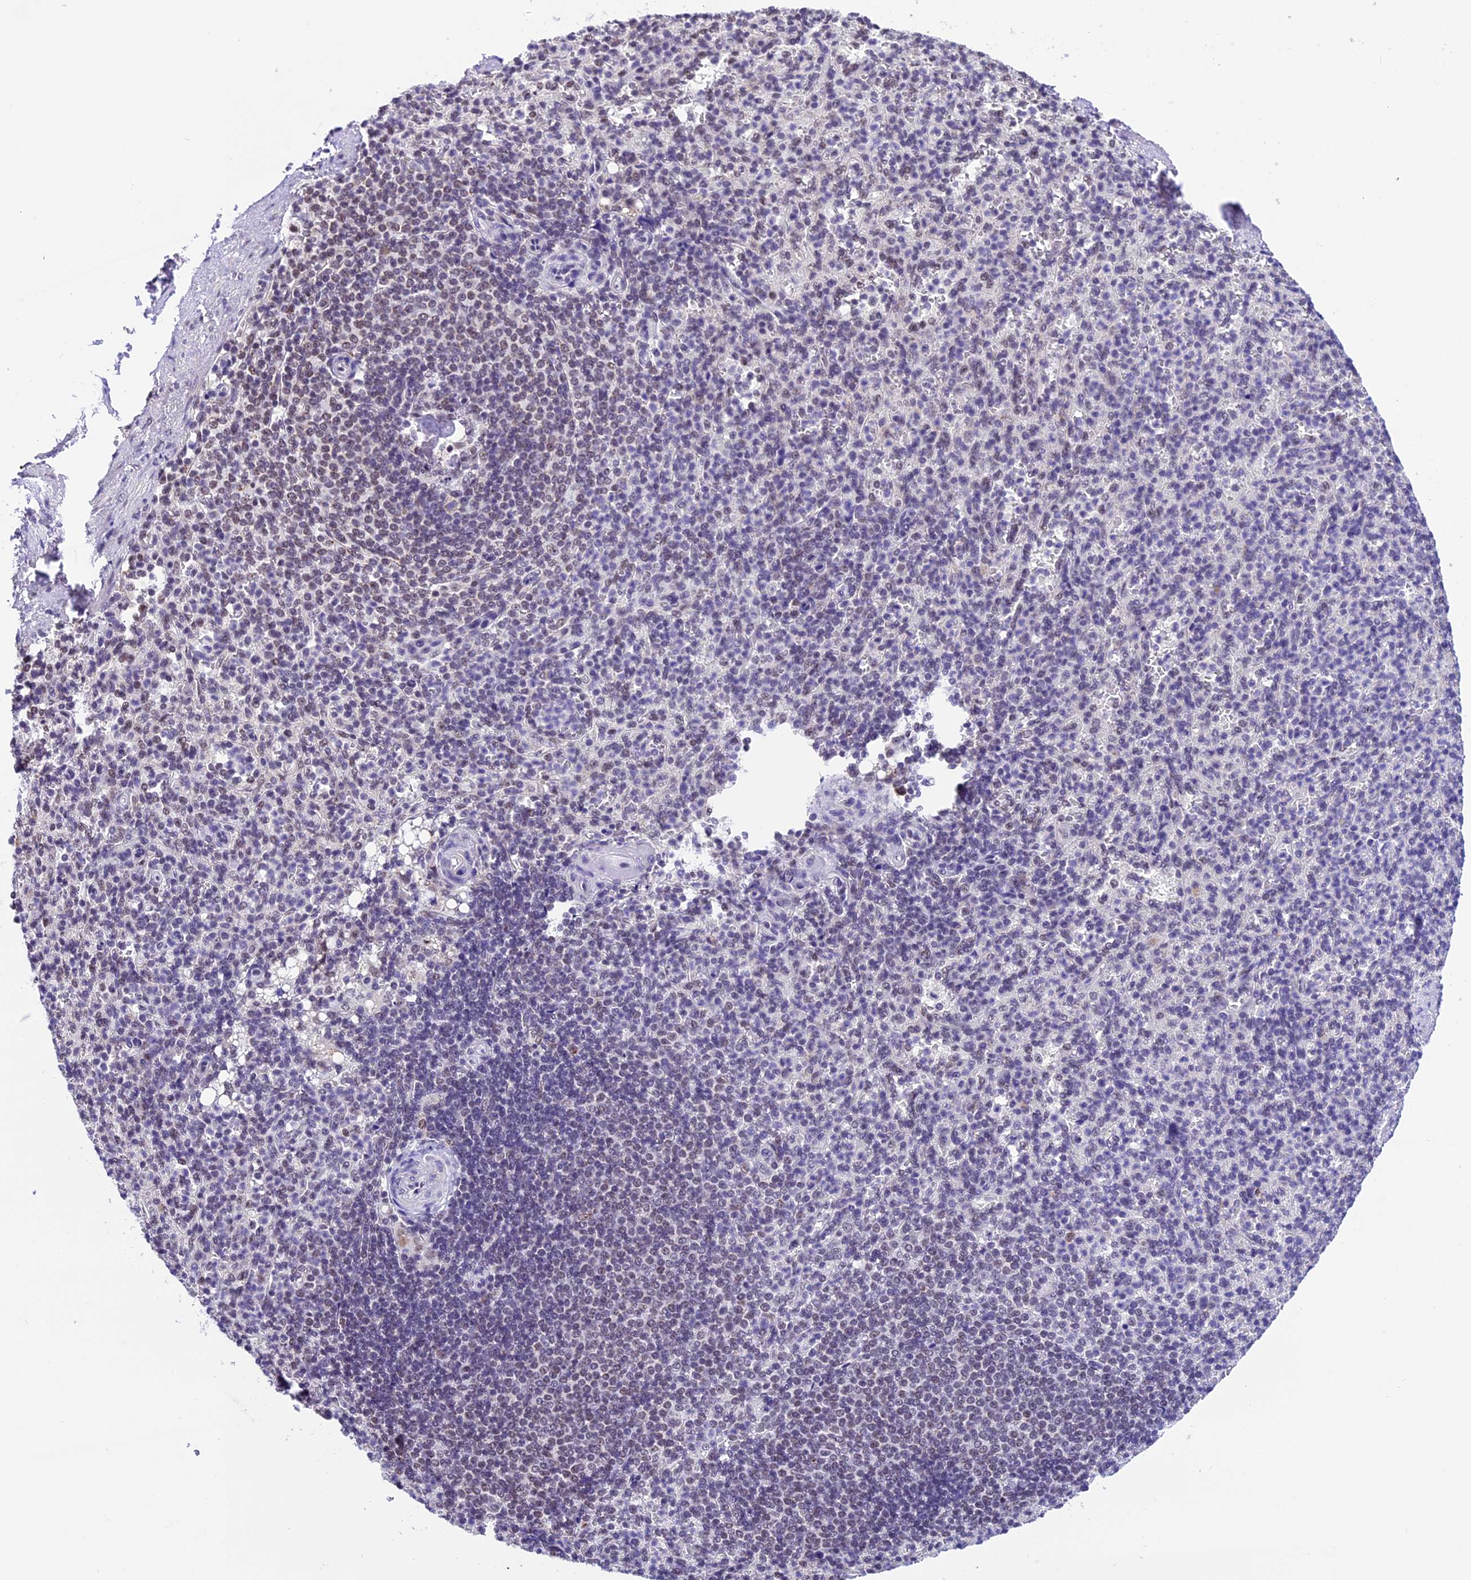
{"staining": {"intensity": "weak", "quantity": "<25%", "location": "nuclear"}, "tissue": "spleen", "cell_type": "Cells in red pulp", "image_type": "normal", "snomed": [{"axis": "morphology", "description": "Normal tissue, NOS"}, {"axis": "topography", "description": "Spleen"}], "caption": "This is an immunohistochemistry (IHC) micrograph of normal spleen. There is no positivity in cells in red pulp.", "gene": "CARS2", "patient": {"sex": "female", "age": 74}}